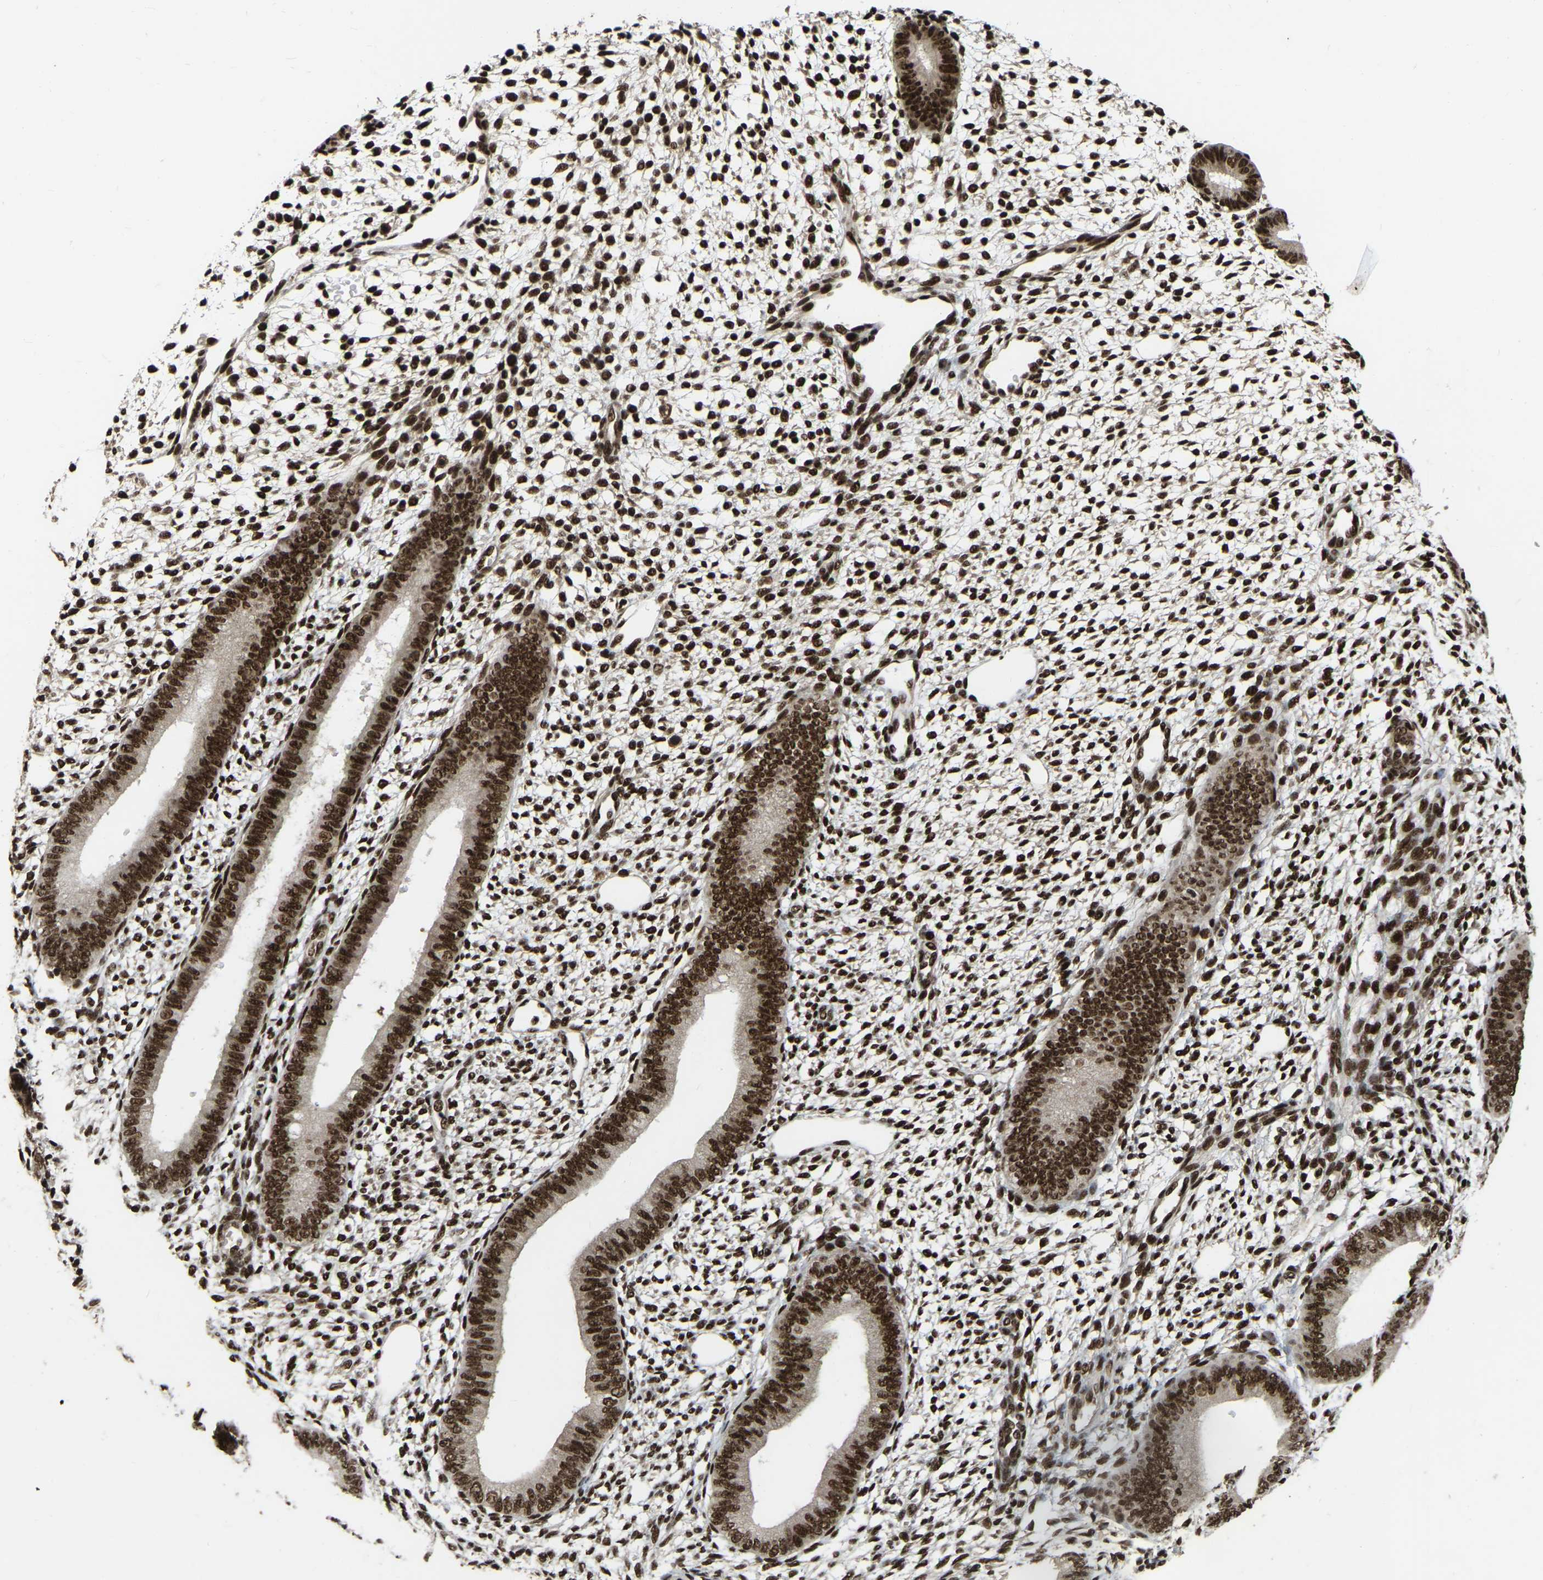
{"staining": {"intensity": "strong", "quantity": ">75%", "location": "nuclear"}, "tissue": "endometrium", "cell_type": "Cells in endometrial stroma", "image_type": "normal", "snomed": [{"axis": "morphology", "description": "Normal tissue, NOS"}, {"axis": "topography", "description": "Endometrium"}], "caption": "Benign endometrium displays strong nuclear positivity in approximately >75% of cells in endometrial stroma, visualized by immunohistochemistry.", "gene": "TBL1XR1", "patient": {"sex": "female", "age": 46}}